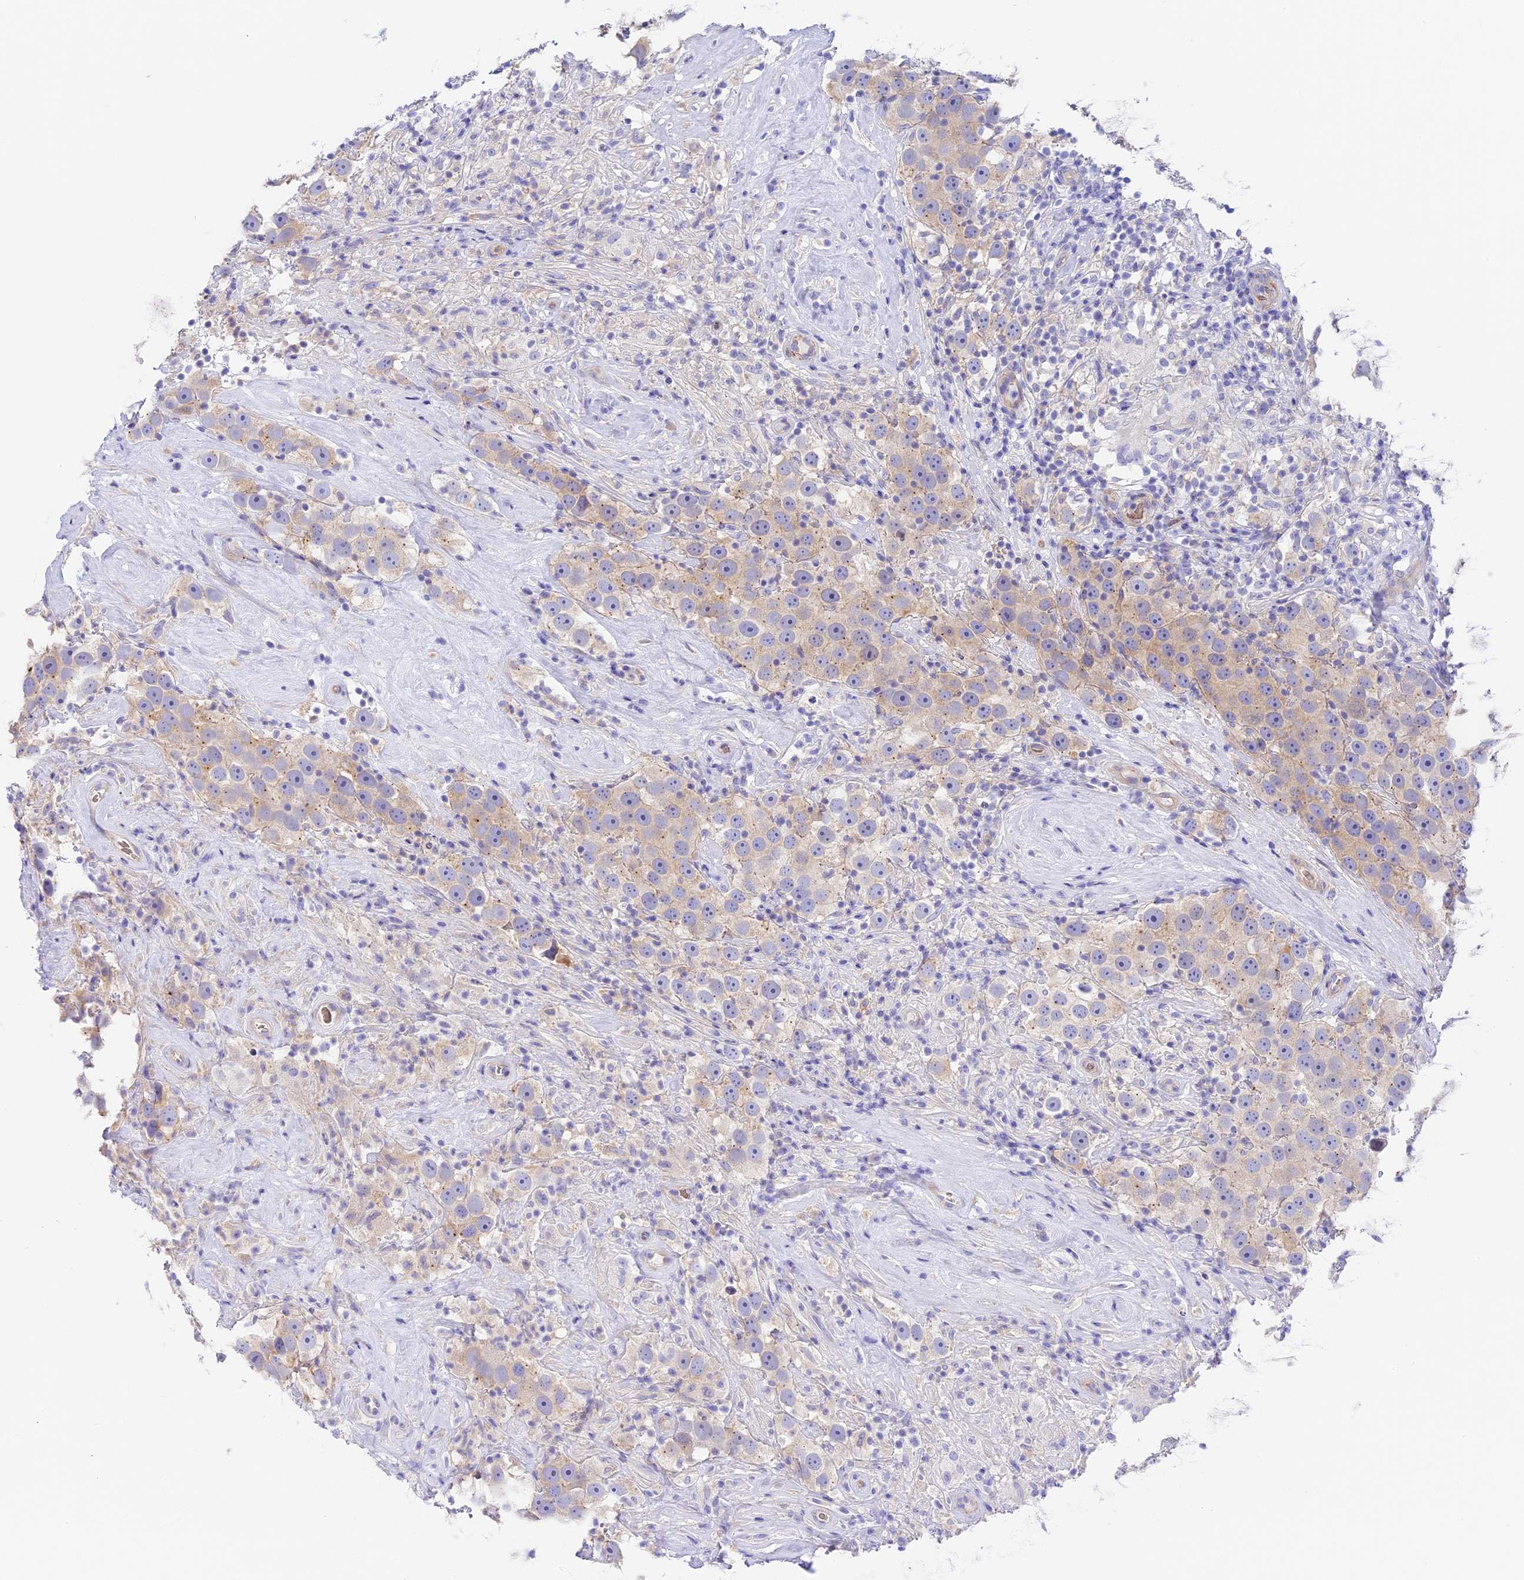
{"staining": {"intensity": "weak", "quantity": "<25%", "location": "cytoplasmic/membranous"}, "tissue": "testis cancer", "cell_type": "Tumor cells", "image_type": "cancer", "snomed": [{"axis": "morphology", "description": "Seminoma, NOS"}, {"axis": "topography", "description": "Testis"}], "caption": "Immunohistochemistry (IHC) image of neoplastic tissue: human testis seminoma stained with DAB displays no significant protein expression in tumor cells.", "gene": "HOMER3", "patient": {"sex": "male", "age": 49}}